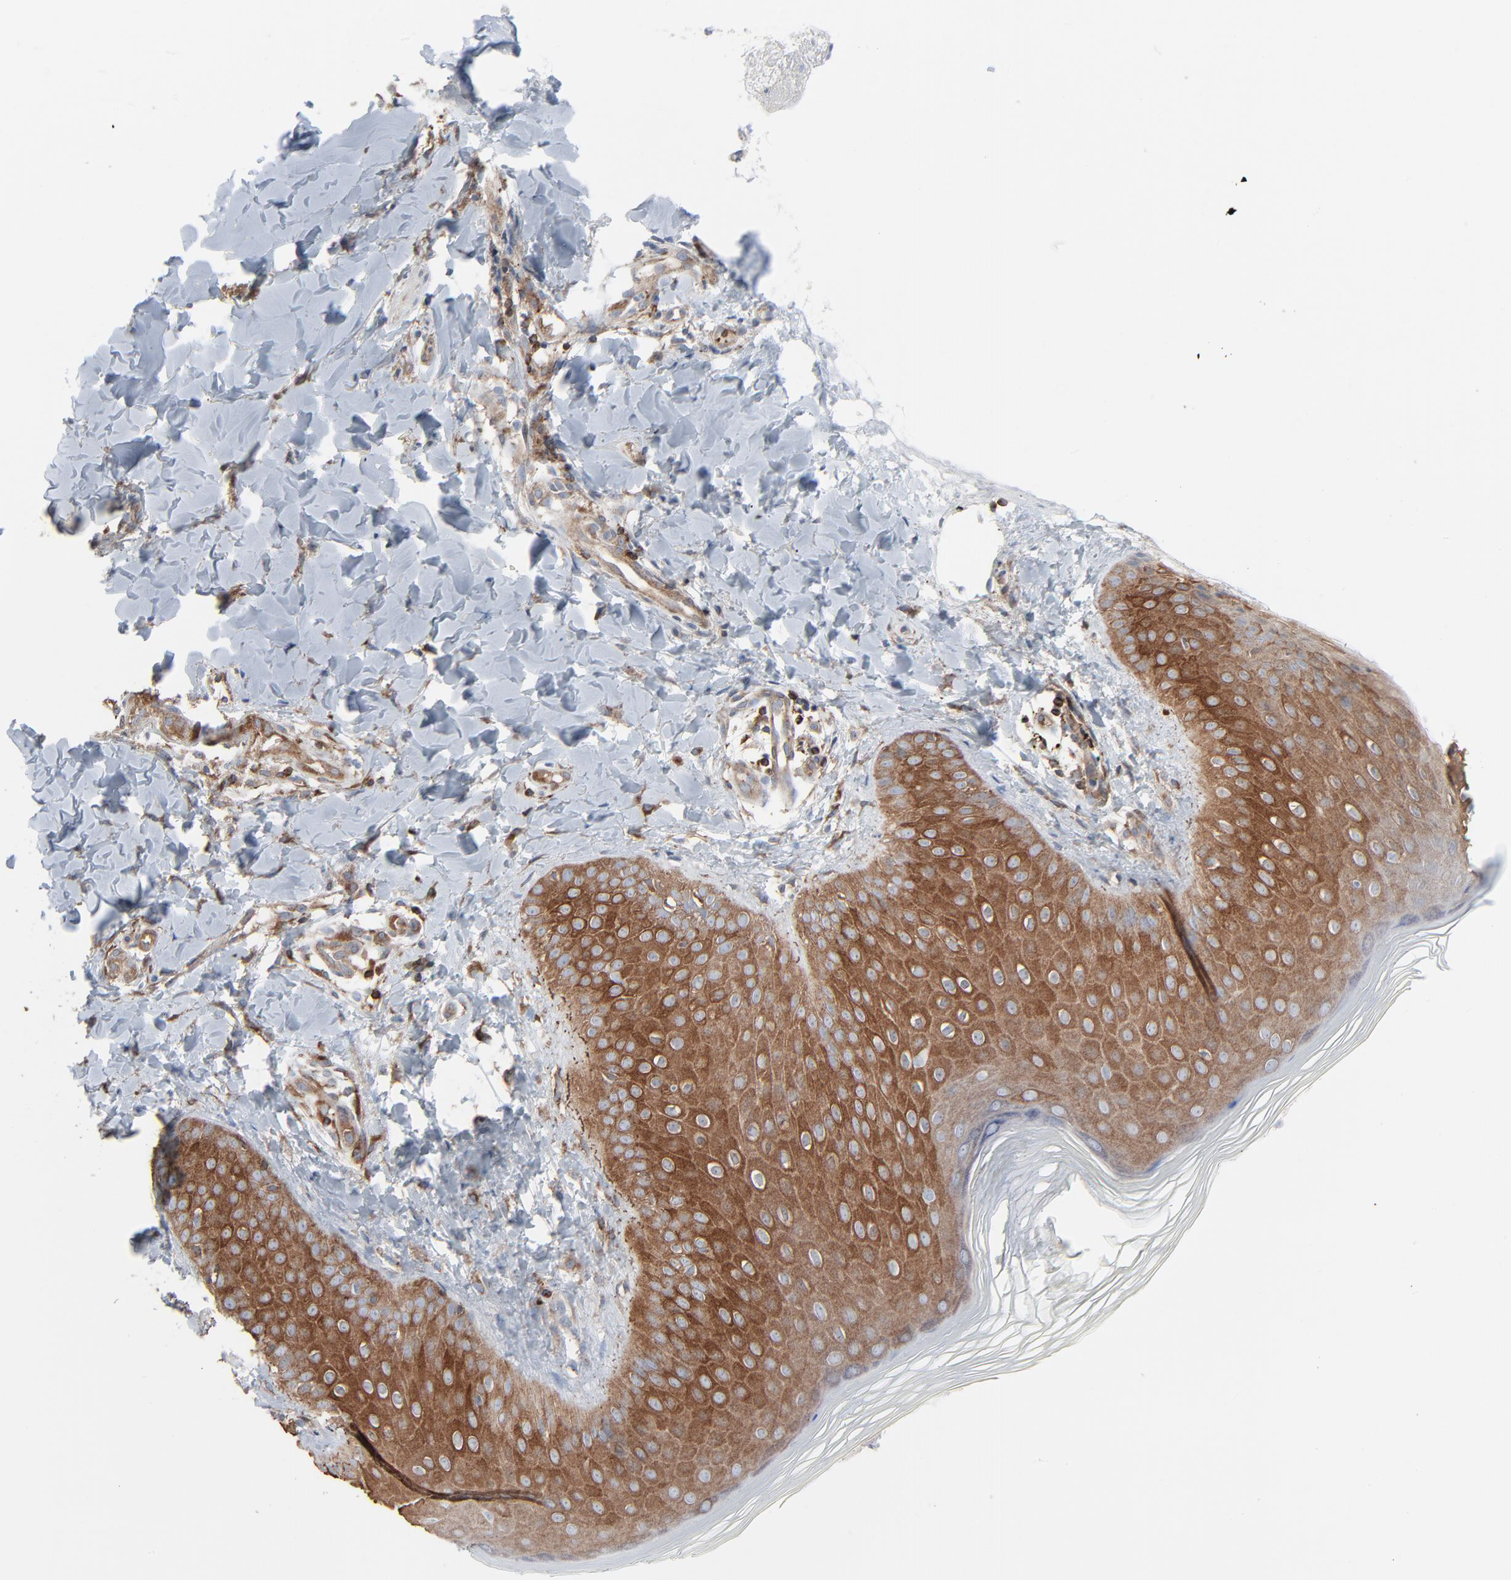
{"staining": {"intensity": "strong", "quantity": ">75%", "location": "cytoplasmic/membranous"}, "tissue": "skin", "cell_type": "Epidermal cells", "image_type": "normal", "snomed": [{"axis": "morphology", "description": "Normal tissue, NOS"}, {"axis": "morphology", "description": "Inflammation, NOS"}, {"axis": "topography", "description": "Soft tissue"}, {"axis": "topography", "description": "Anal"}], "caption": "High-power microscopy captured an immunohistochemistry photomicrograph of benign skin, revealing strong cytoplasmic/membranous positivity in about >75% of epidermal cells.", "gene": "OPTN", "patient": {"sex": "female", "age": 15}}